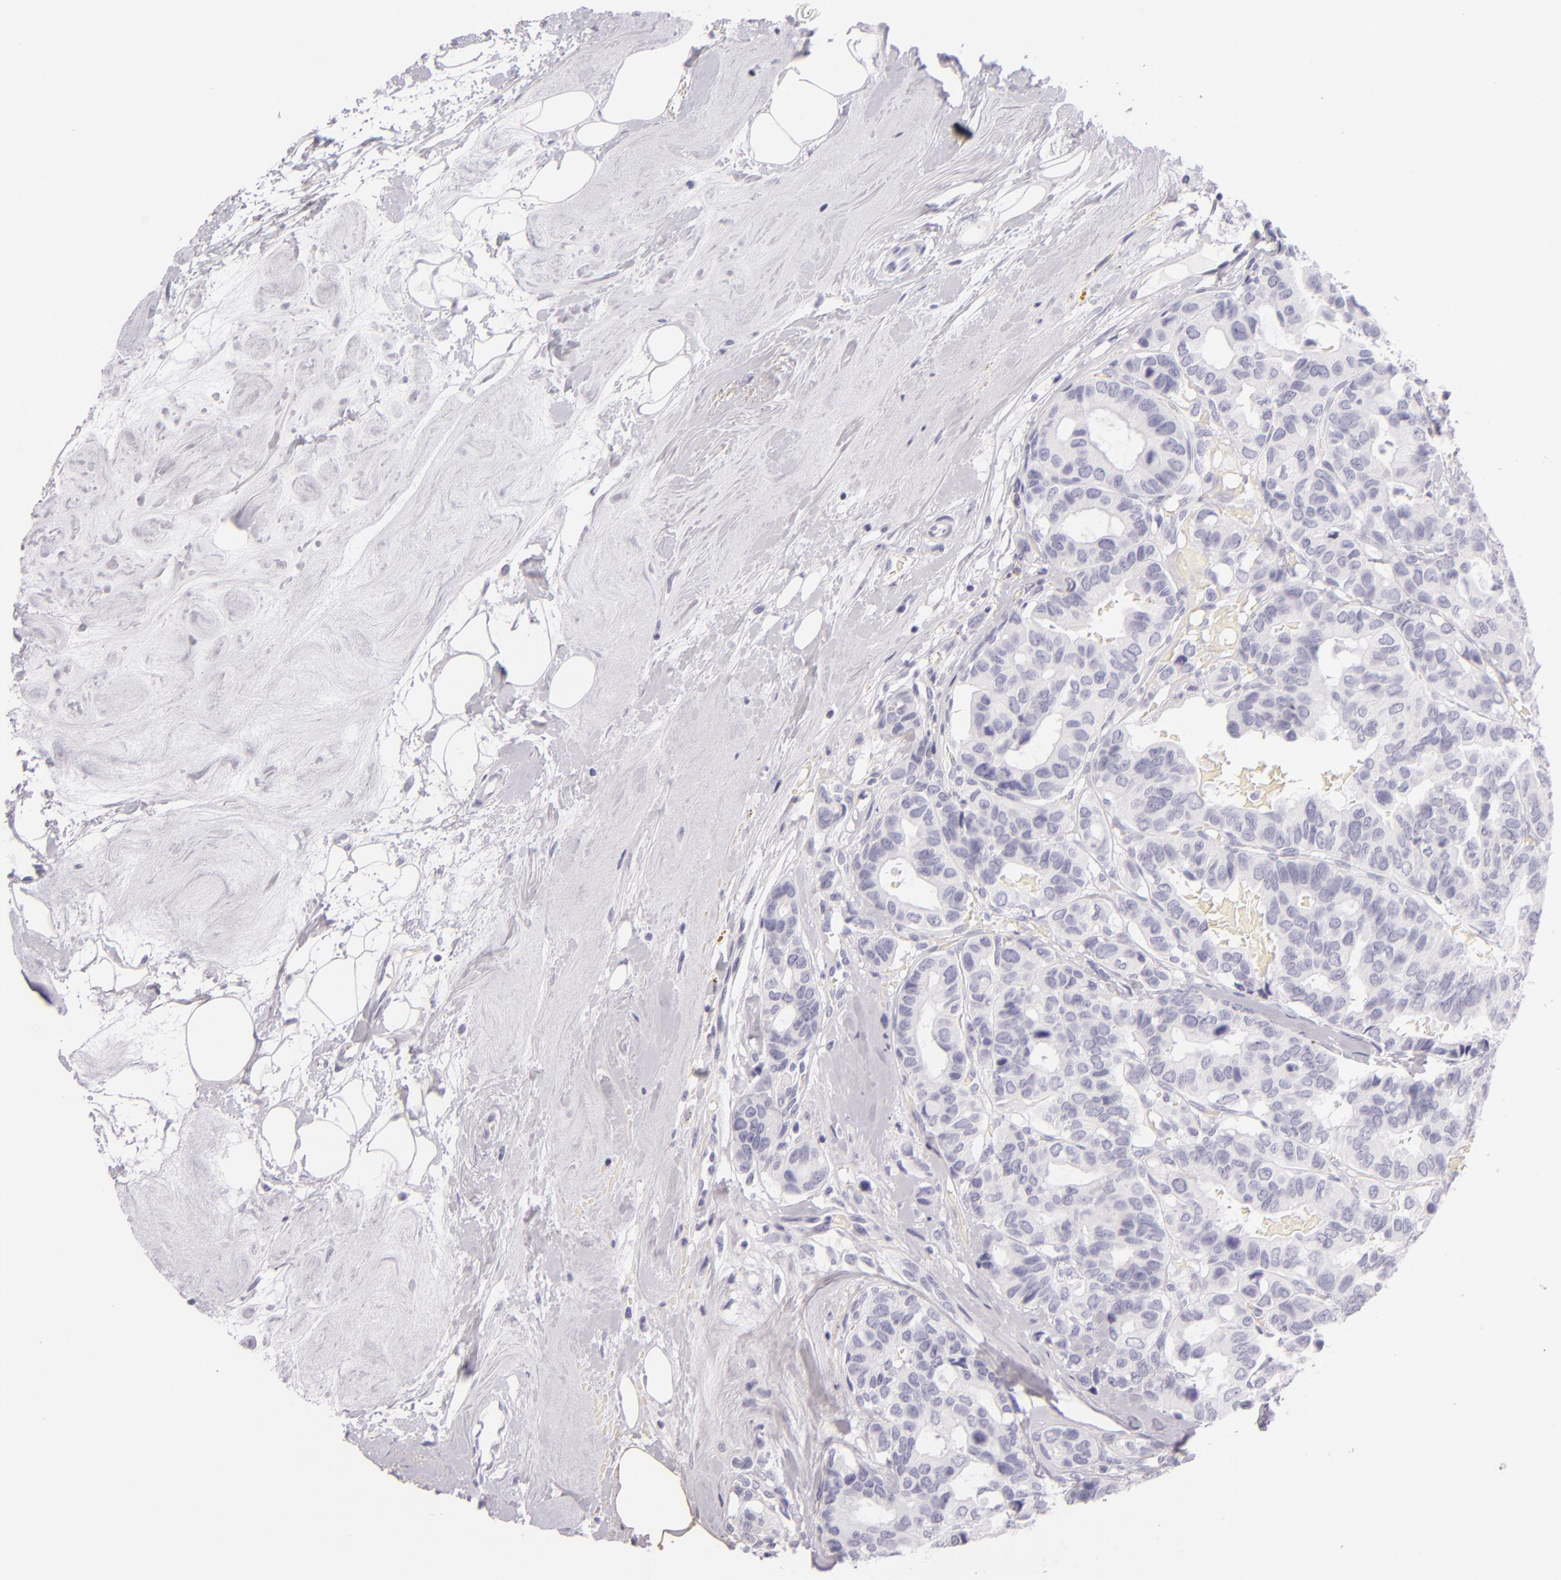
{"staining": {"intensity": "negative", "quantity": "none", "location": "none"}, "tissue": "breast cancer", "cell_type": "Tumor cells", "image_type": "cancer", "snomed": [{"axis": "morphology", "description": "Duct carcinoma"}, {"axis": "topography", "description": "Breast"}], "caption": "Photomicrograph shows no significant protein staining in tumor cells of breast cancer.", "gene": "INA", "patient": {"sex": "female", "age": 69}}